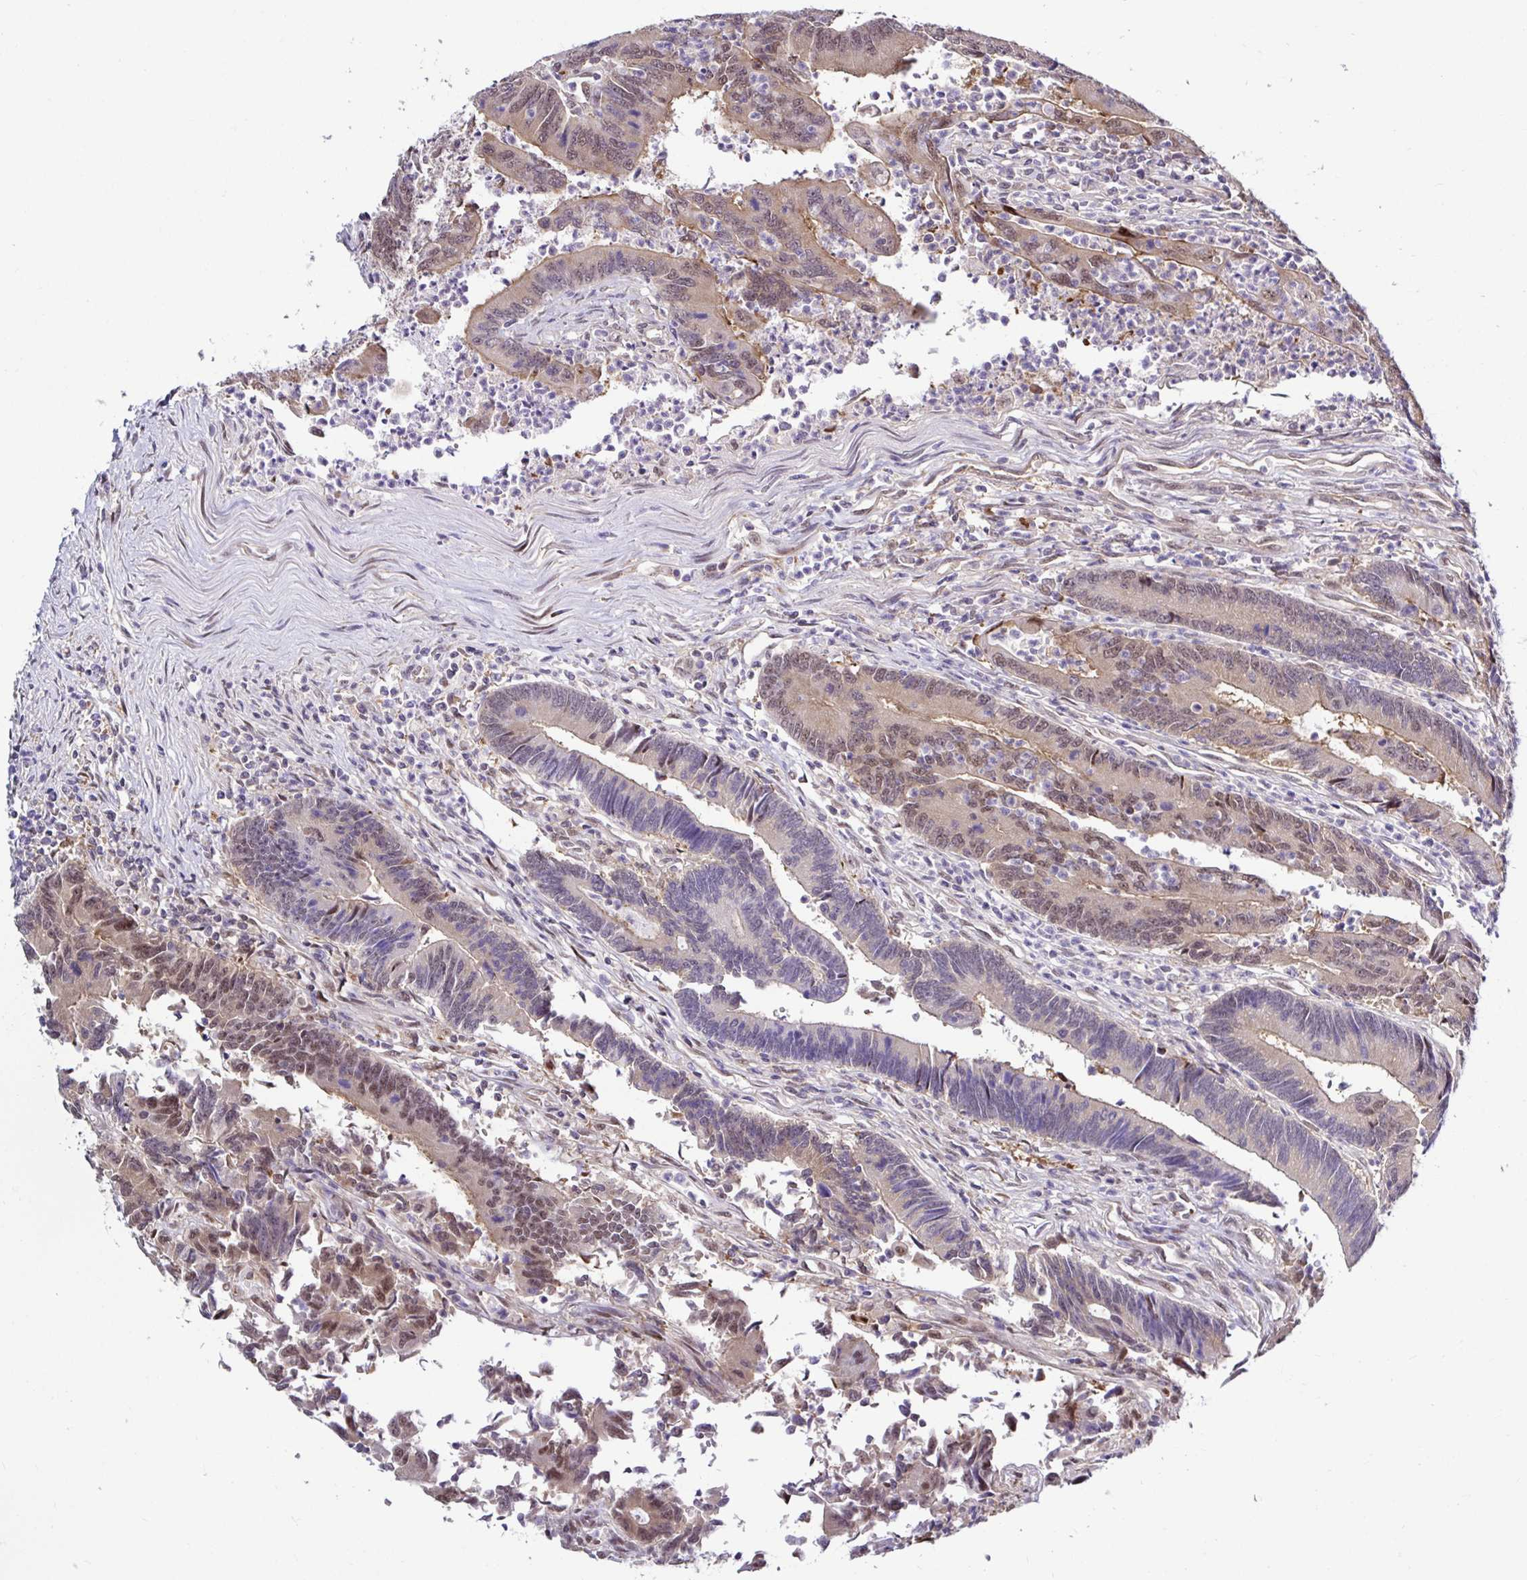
{"staining": {"intensity": "moderate", "quantity": "25%-75%", "location": "nuclear"}, "tissue": "colorectal cancer", "cell_type": "Tumor cells", "image_type": "cancer", "snomed": [{"axis": "morphology", "description": "Adenocarcinoma, NOS"}, {"axis": "topography", "description": "Colon"}], "caption": "Immunohistochemistry (DAB) staining of human colorectal cancer (adenocarcinoma) exhibits moderate nuclear protein positivity in about 25%-75% of tumor cells.", "gene": "PSMD3", "patient": {"sex": "female", "age": 67}}